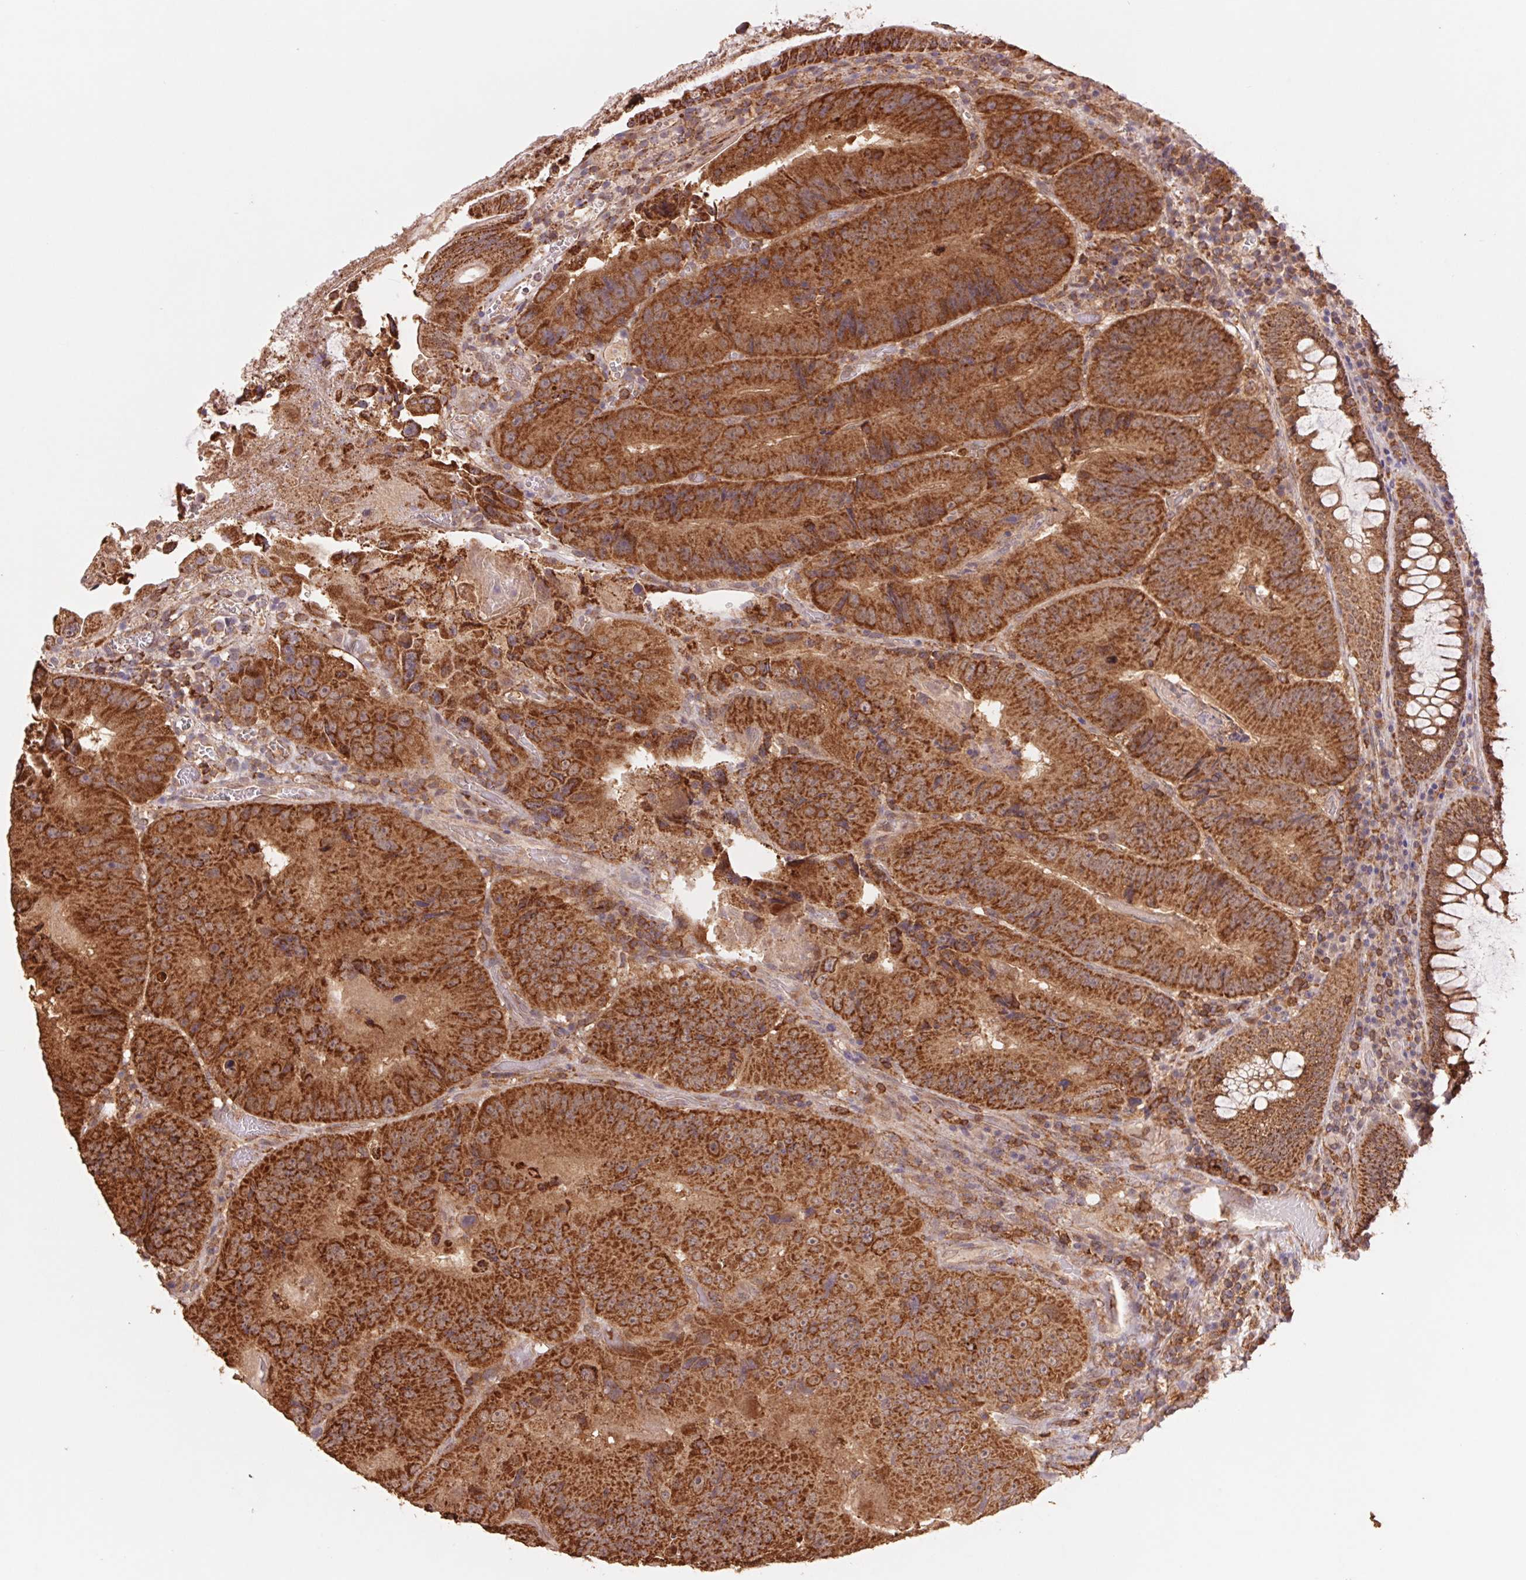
{"staining": {"intensity": "strong", "quantity": ">75%", "location": "cytoplasmic/membranous"}, "tissue": "colorectal cancer", "cell_type": "Tumor cells", "image_type": "cancer", "snomed": [{"axis": "morphology", "description": "Adenocarcinoma, NOS"}, {"axis": "topography", "description": "Colon"}], "caption": "Adenocarcinoma (colorectal) stained with a protein marker shows strong staining in tumor cells.", "gene": "URM1", "patient": {"sex": "female", "age": 86}}